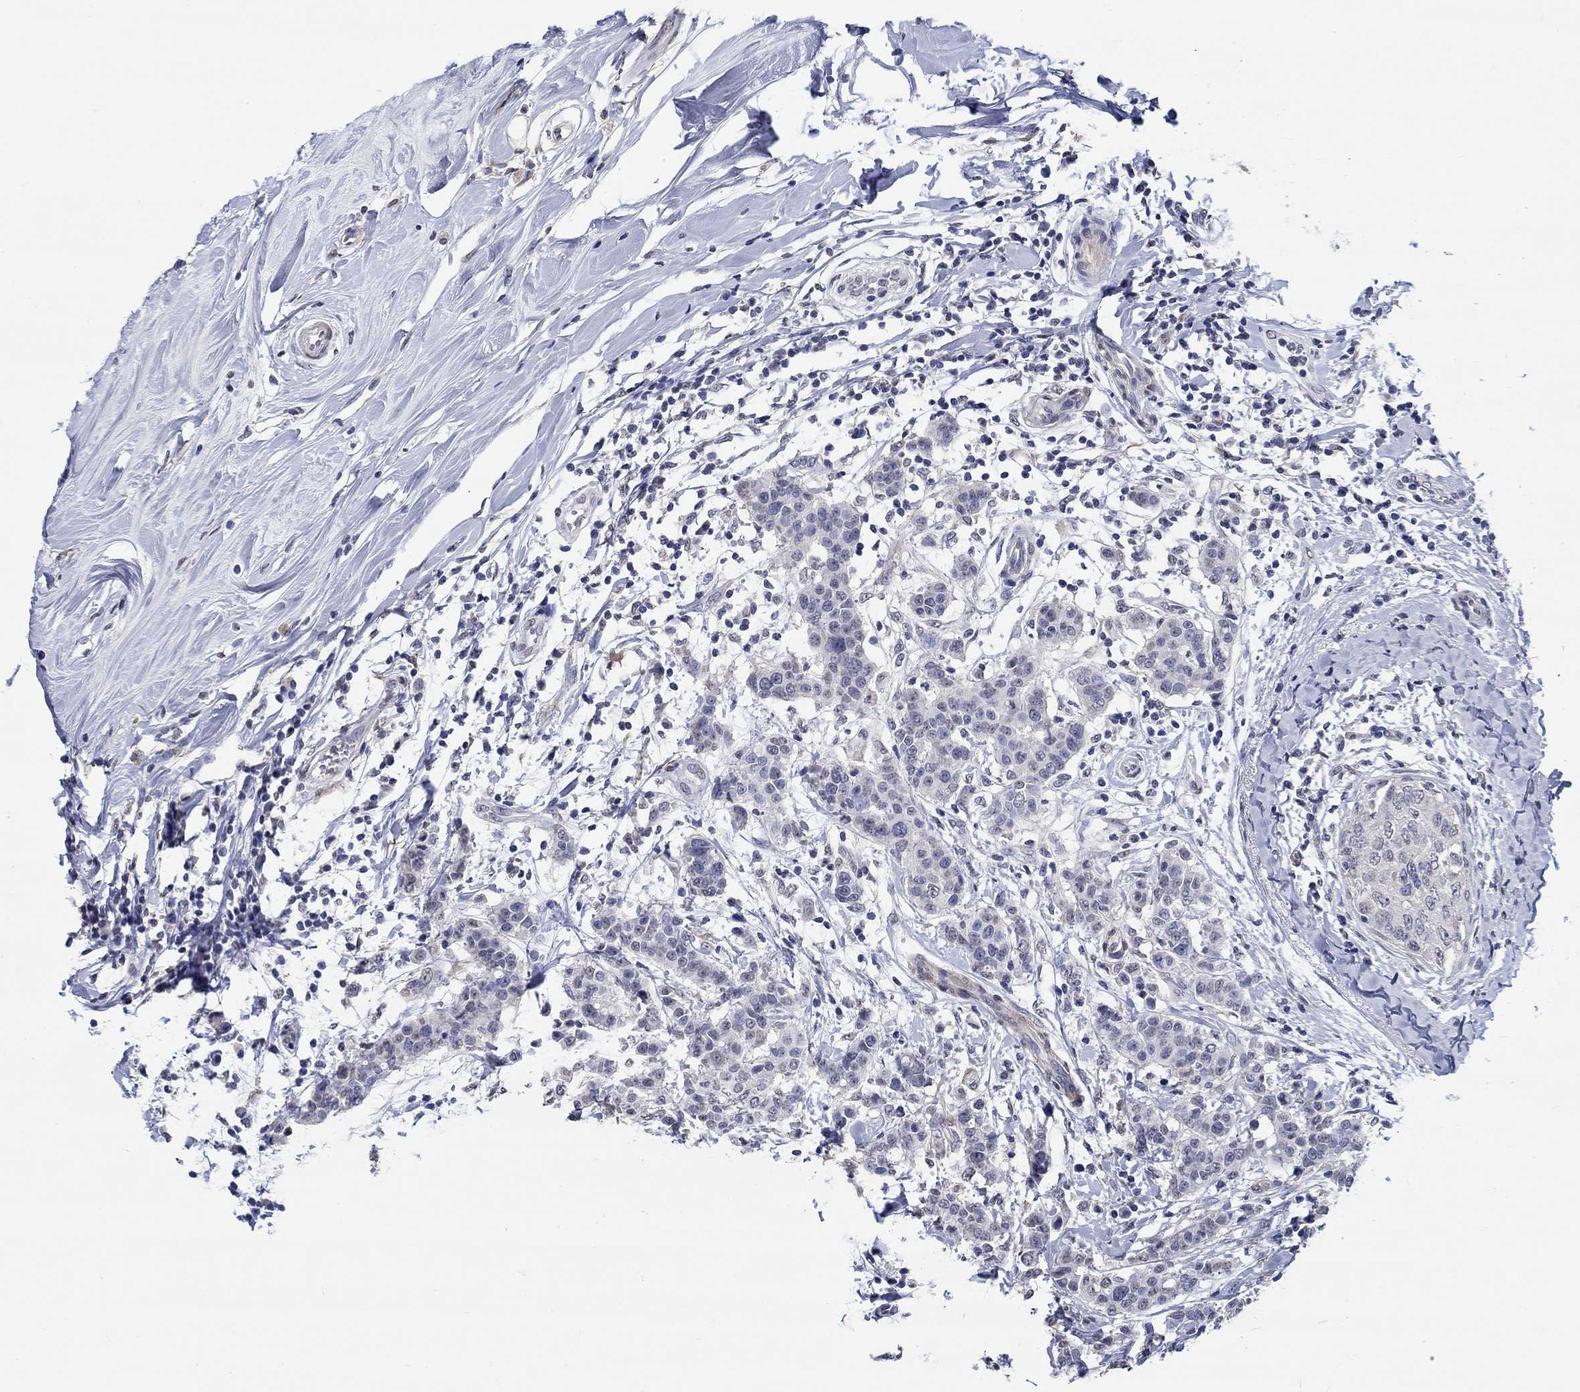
{"staining": {"intensity": "negative", "quantity": "none", "location": "none"}, "tissue": "breast cancer", "cell_type": "Tumor cells", "image_type": "cancer", "snomed": [{"axis": "morphology", "description": "Duct carcinoma"}, {"axis": "topography", "description": "Breast"}], "caption": "High magnification brightfield microscopy of breast cancer (infiltrating ductal carcinoma) stained with DAB (brown) and counterstained with hematoxylin (blue): tumor cells show no significant positivity.", "gene": "PDE1B", "patient": {"sex": "female", "age": 27}}